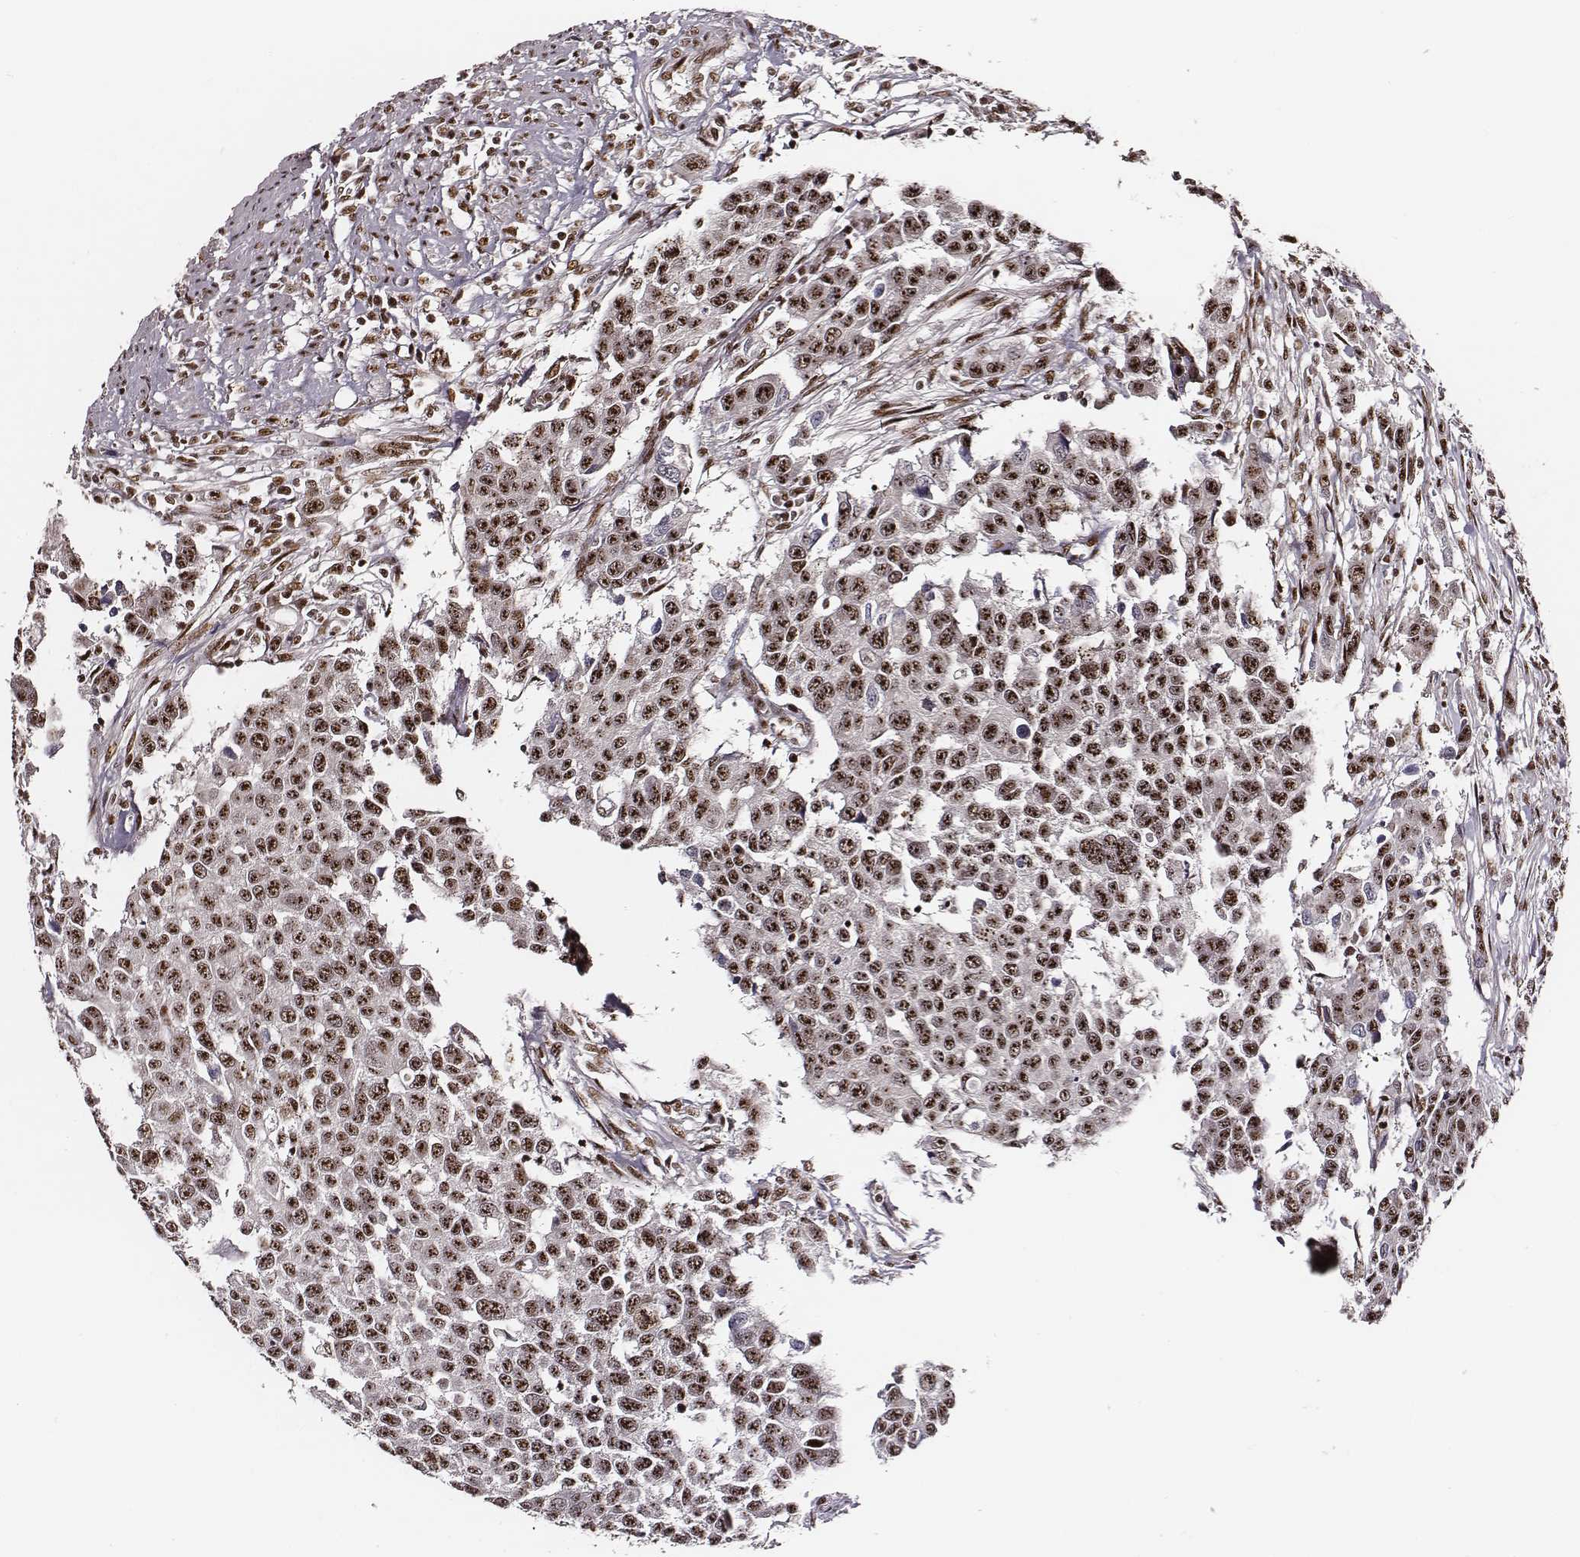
{"staining": {"intensity": "strong", "quantity": ">75%", "location": "nuclear"}, "tissue": "urothelial cancer", "cell_type": "Tumor cells", "image_type": "cancer", "snomed": [{"axis": "morphology", "description": "Urothelial carcinoma, High grade"}, {"axis": "topography", "description": "Urinary bladder"}], "caption": "Brown immunohistochemical staining in urothelial cancer shows strong nuclear positivity in about >75% of tumor cells.", "gene": "PPARA", "patient": {"sex": "female", "age": 58}}